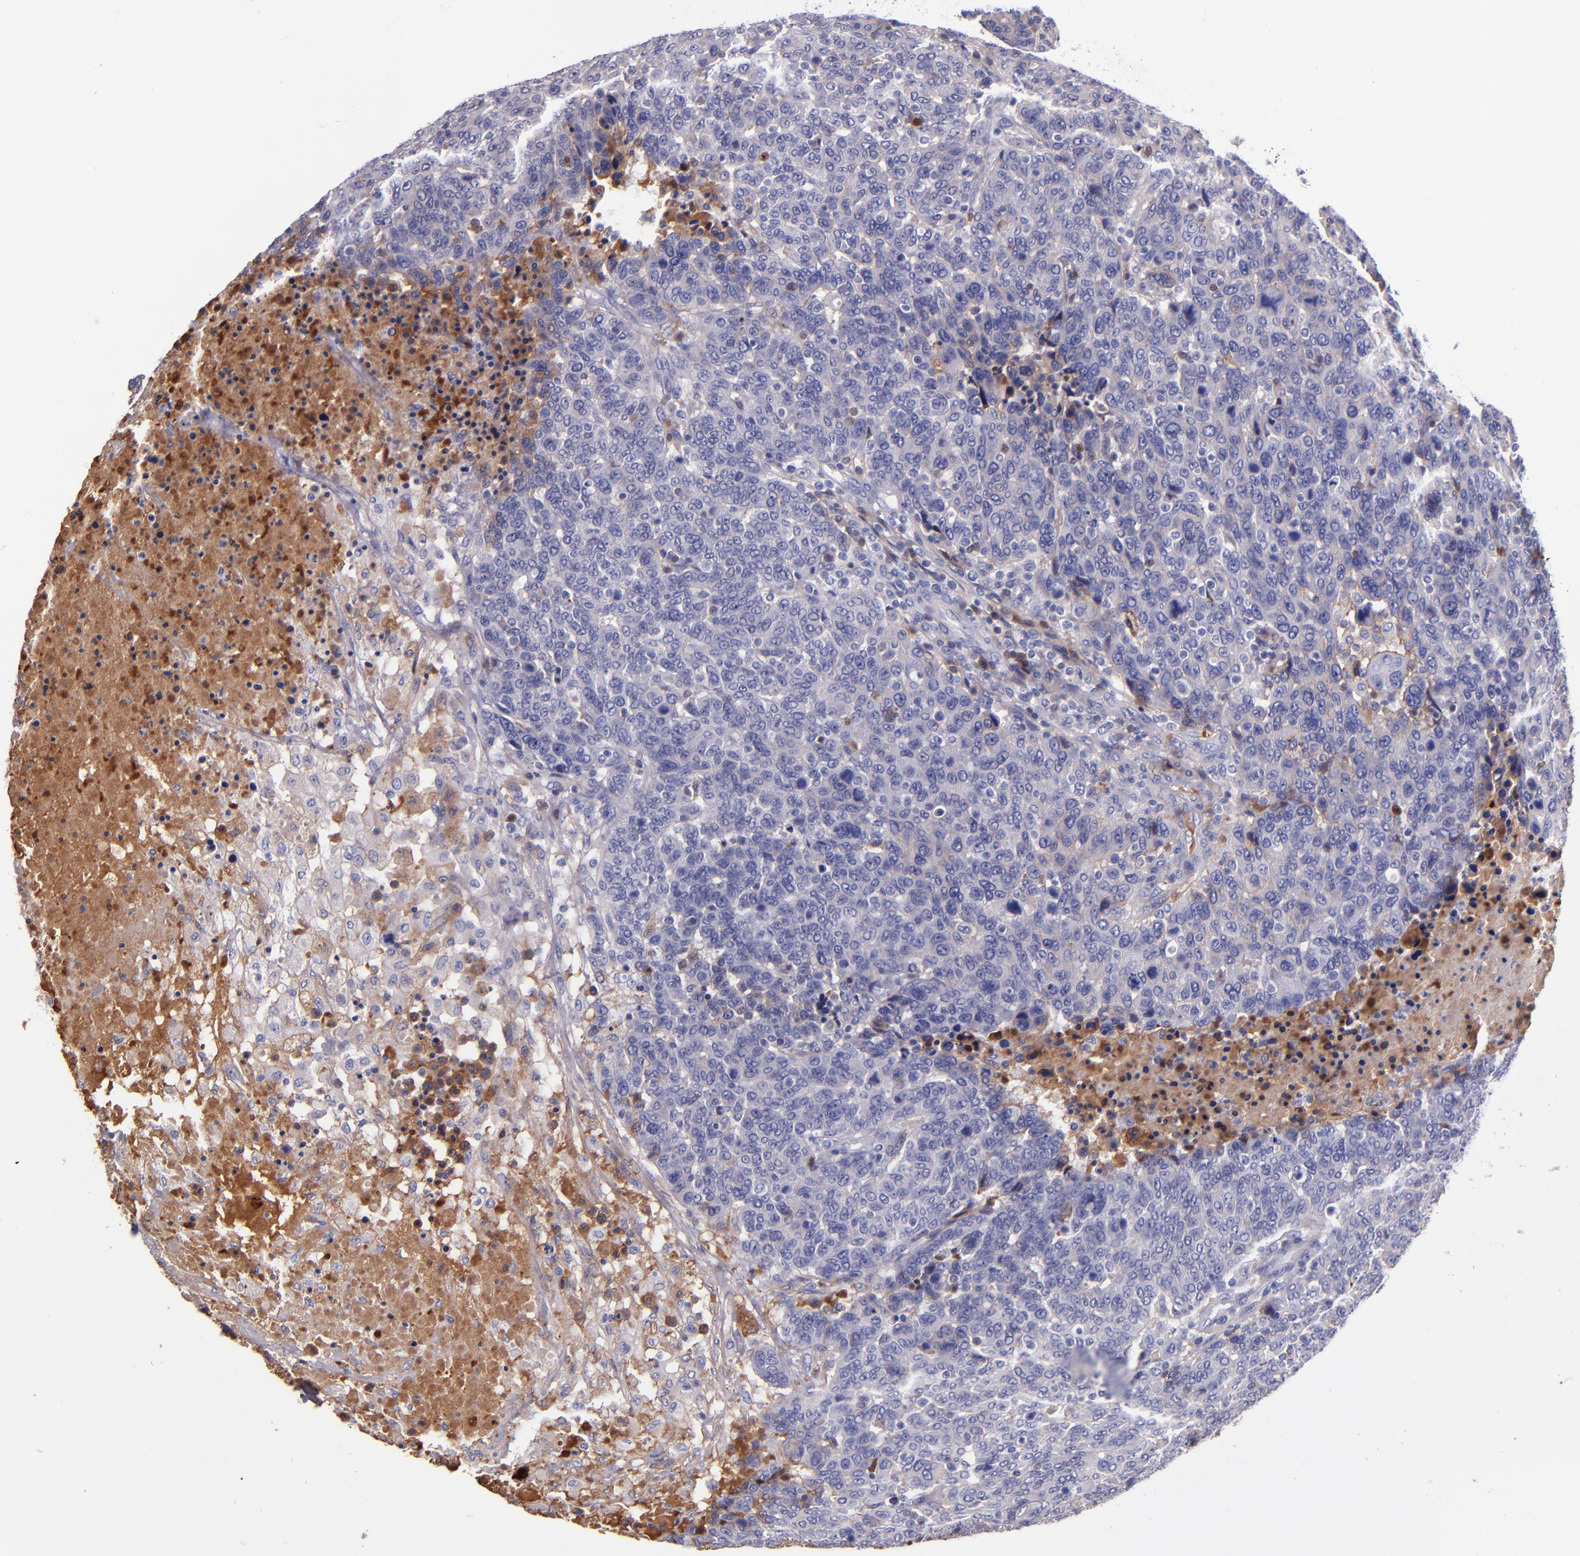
{"staining": {"intensity": "moderate", "quantity": "<25%", "location": "cytoplasmic/membranous"}, "tissue": "breast cancer", "cell_type": "Tumor cells", "image_type": "cancer", "snomed": [{"axis": "morphology", "description": "Duct carcinoma"}, {"axis": "topography", "description": "Breast"}], "caption": "Approximately <25% of tumor cells in intraductal carcinoma (breast) exhibit moderate cytoplasmic/membranous protein positivity as visualized by brown immunohistochemical staining.", "gene": "KNG1", "patient": {"sex": "female", "age": 37}}